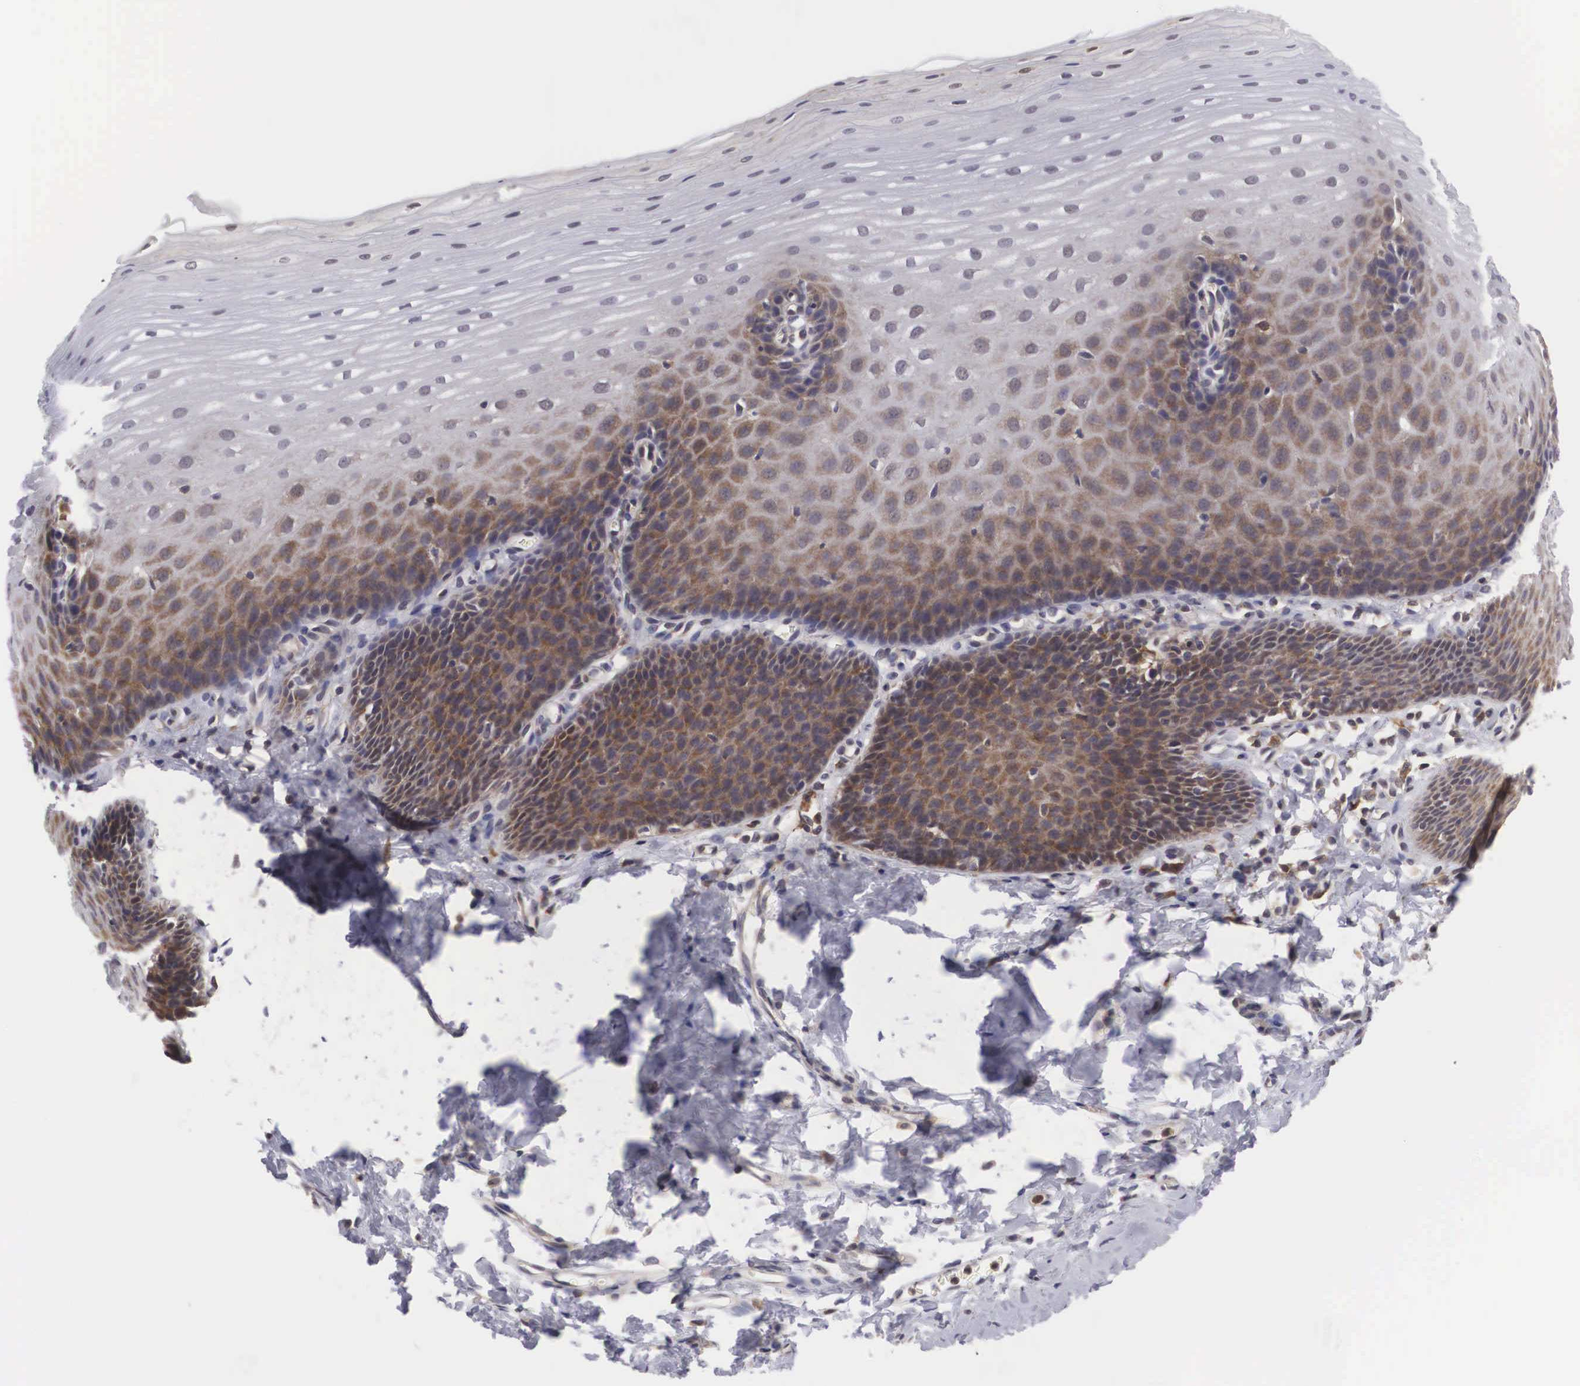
{"staining": {"intensity": "moderate", "quantity": "25%-75%", "location": "cytoplasmic/membranous,nuclear"}, "tissue": "esophagus", "cell_type": "Squamous epithelial cells", "image_type": "normal", "snomed": [{"axis": "morphology", "description": "Normal tissue, NOS"}, {"axis": "topography", "description": "Esophagus"}], "caption": "This is a micrograph of immunohistochemistry staining of unremarkable esophagus, which shows moderate positivity in the cytoplasmic/membranous,nuclear of squamous epithelial cells.", "gene": "ADSL", "patient": {"sex": "male", "age": 70}}